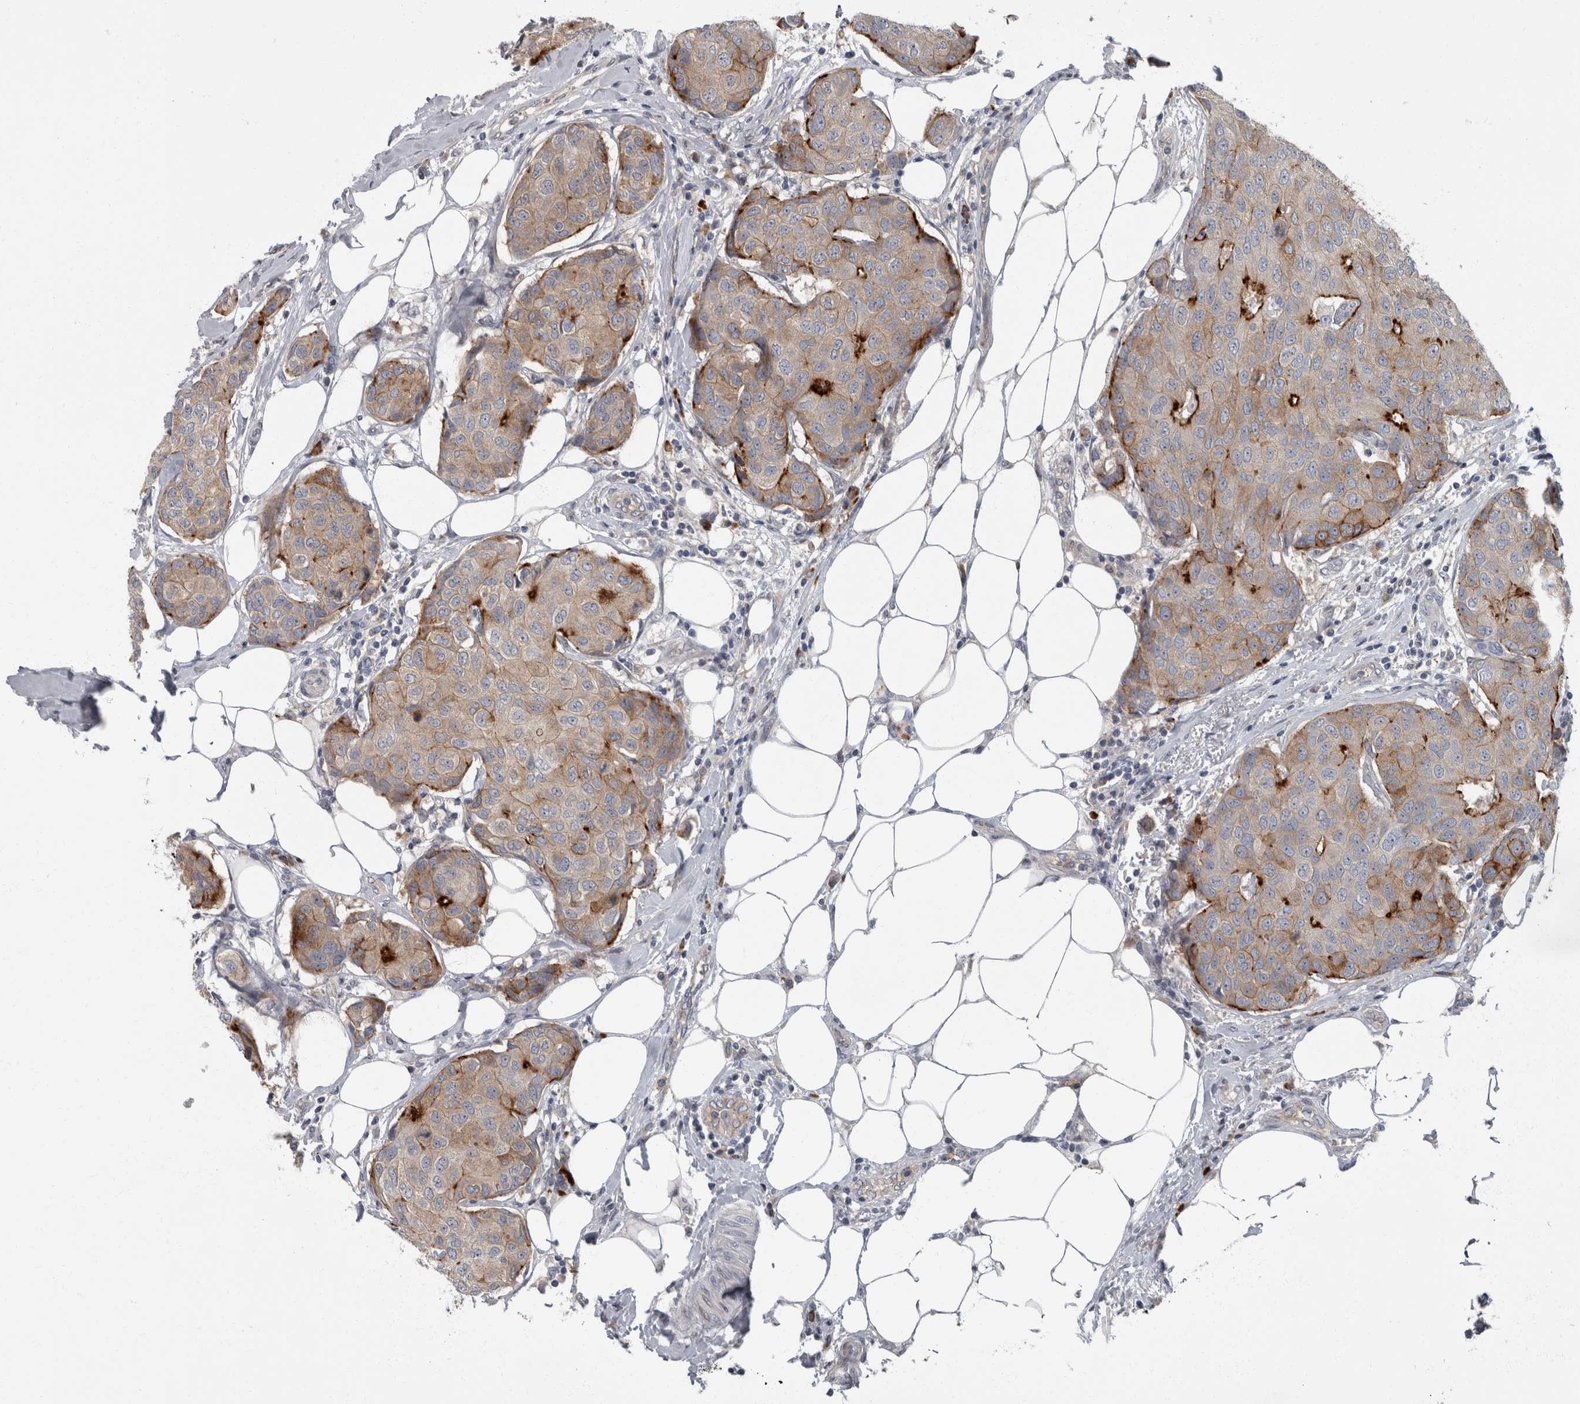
{"staining": {"intensity": "strong", "quantity": "<25%", "location": "cytoplasmic/membranous"}, "tissue": "breast cancer", "cell_type": "Tumor cells", "image_type": "cancer", "snomed": [{"axis": "morphology", "description": "Duct carcinoma"}, {"axis": "topography", "description": "Breast"}], "caption": "High-magnification brightfield microscopy of infiltrating ductal carcinoma (breast) stained with DAB (brown) and counterstained with hematoxylin (blue). tumor cells exhibit strong cytoplasmic/membranous positivity is present in approximately<25% of cells.", "gene": "CDC42BPG", "patient": {"sex": "female", "age": 80}}